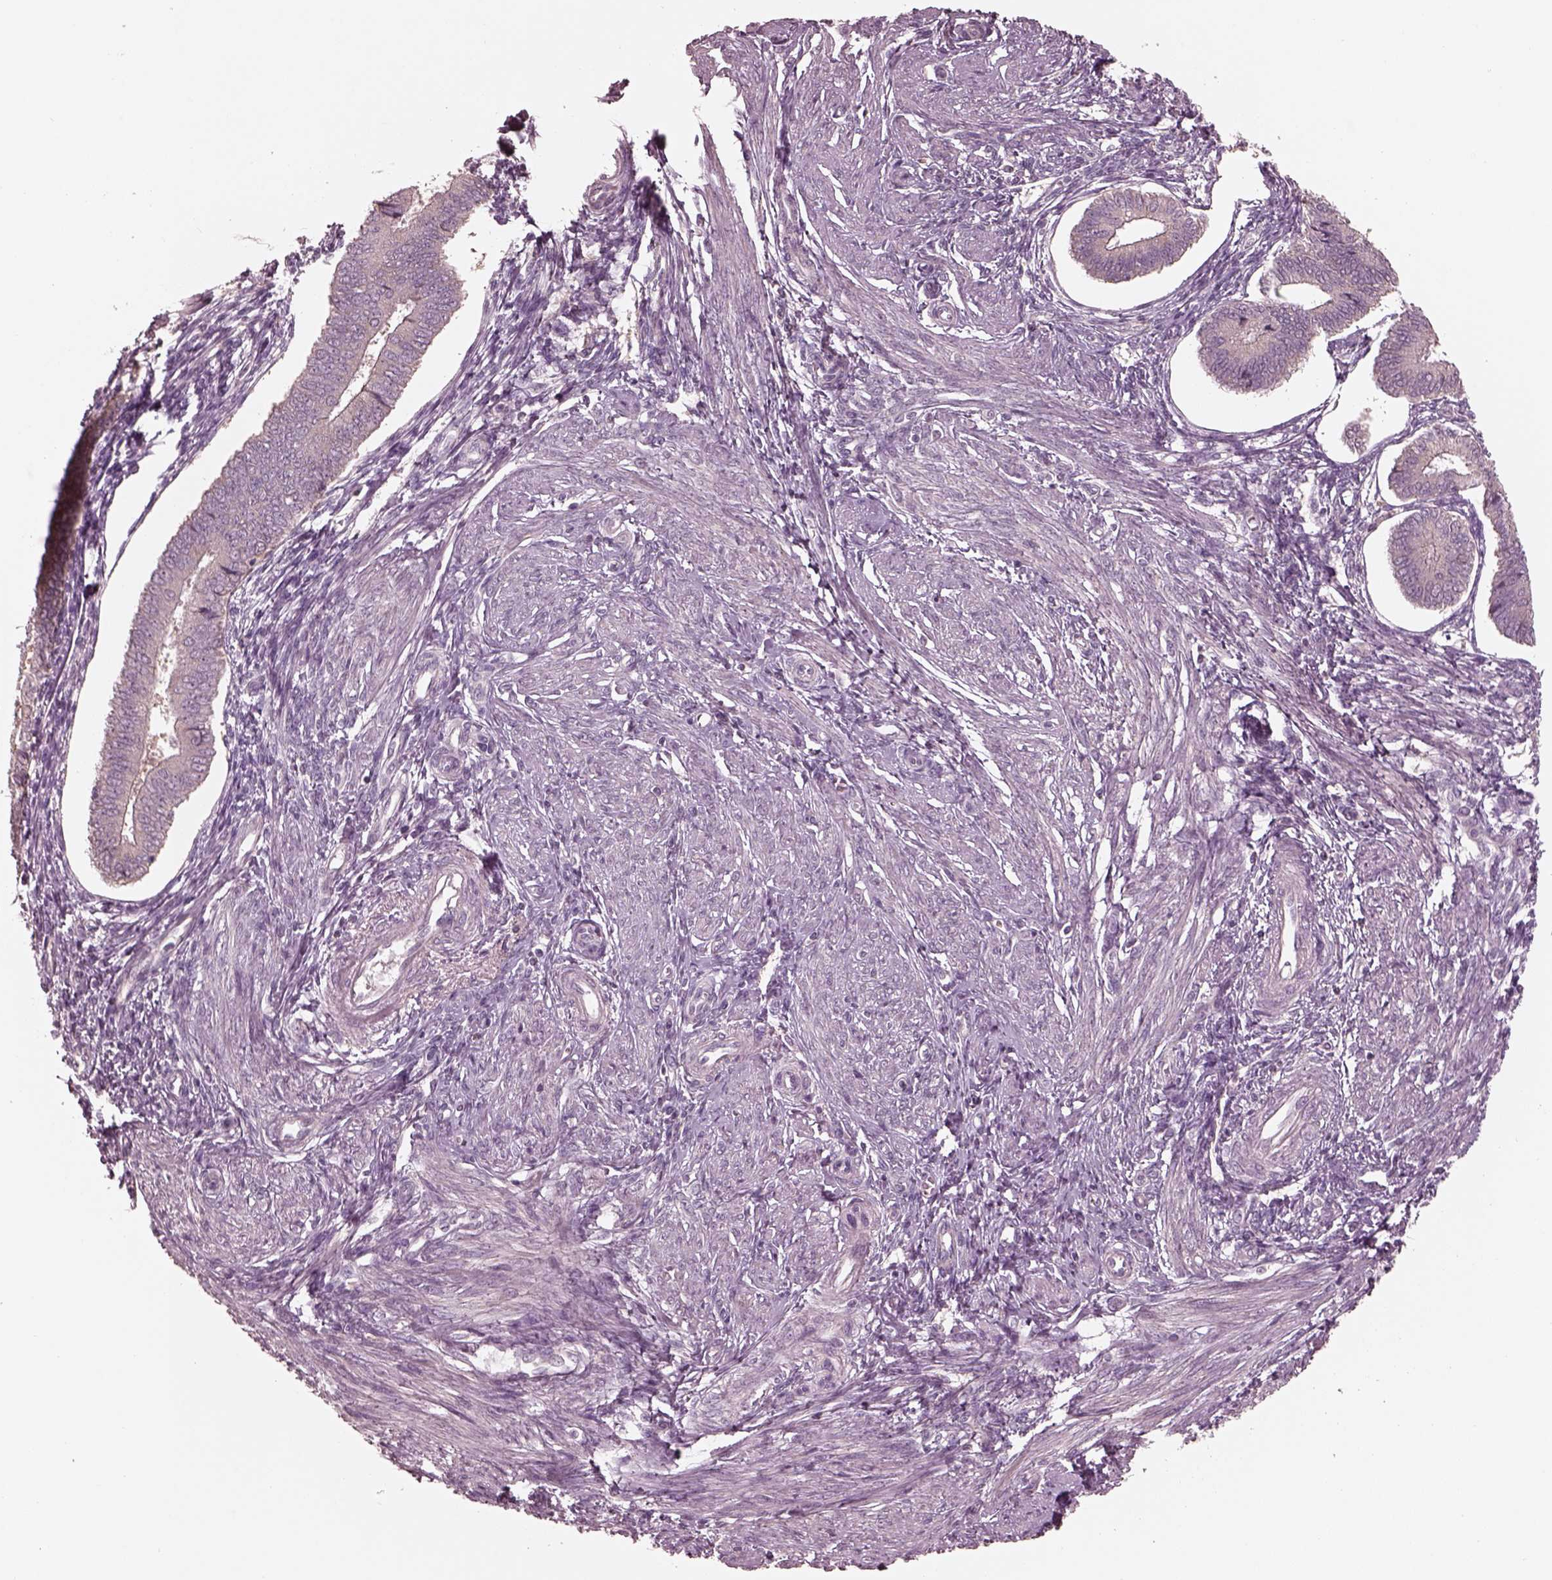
{"staining": {"intensity": "negative", "quantity": "none", "location": "none"}, "tissue": "endometrium", "cell_type": "Cells in endometrial stroma", "image_type": "normal", "snomed": [{"axis": "morphology", "description": "Normal tissue, NOS"}, {"axis": "topography", "description": "Endometrium"}], "caption": "Immunohistochemistry photomicrograph of unremarkable endometrium: human endometrium stained with DAB (3,3'-diaminobenzidine) shows no significant protein staining in cells in endometrial stroma.", "gene": "VWA5B1", "patient": {"sex": "female", "age": 42}}